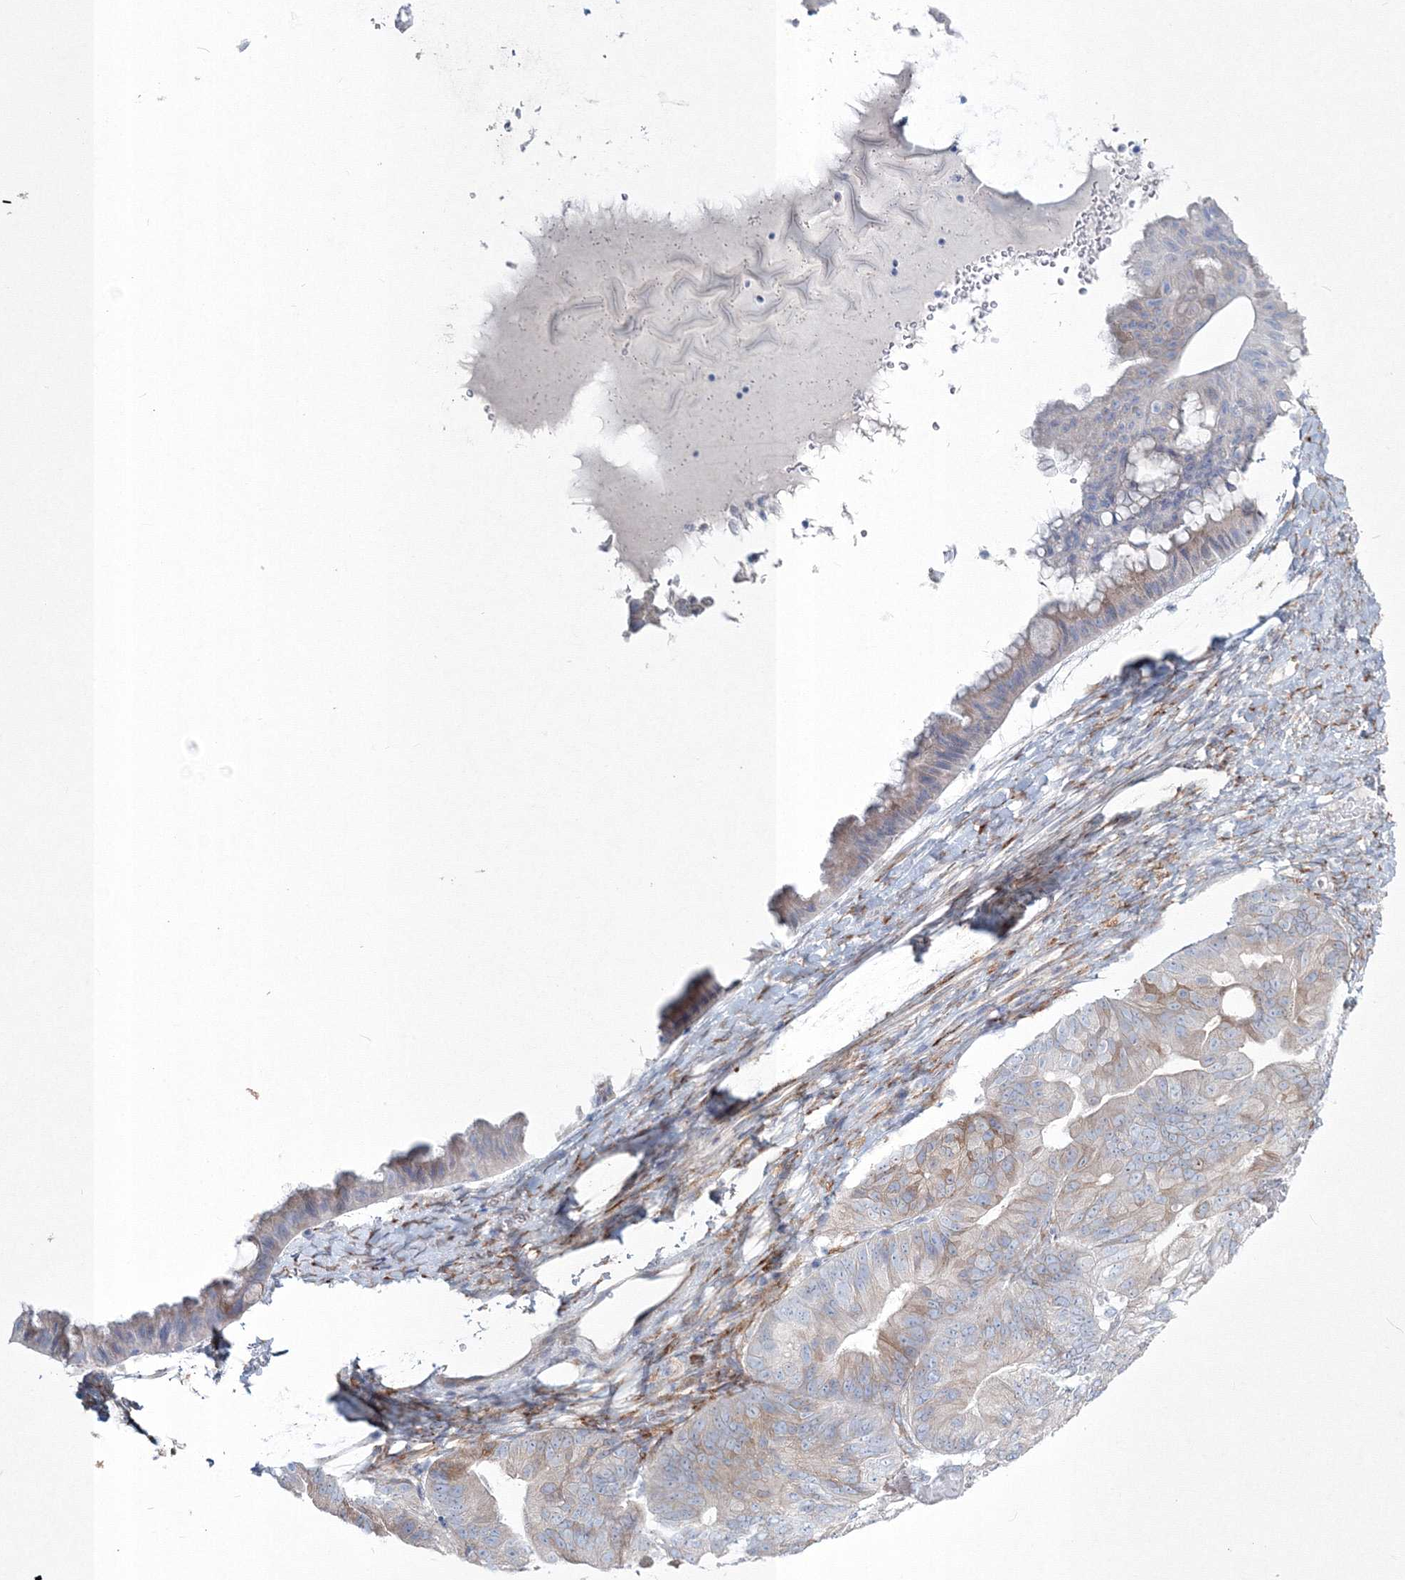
{"staining": {"intensity": "negative", "quantity": "none", "location": "none"}, "tissue": "ovarian cancer", "cell_type": "Tumor cells", "image_type": "cancer", "snomed": [{"axis": "morphology", "description": "Cystadenocarcinoma, mucinous, NOS"}, {"axis": "topography", "description": "Ovary"}], "caption": "Human ovarian mucinous cystadenocarcinoma stained for a protein using immunohistochemistry (IHC) shows no staining in tumor cells.", "gene": "RCN1", "patient": {"sex": "female", "age": 61}}